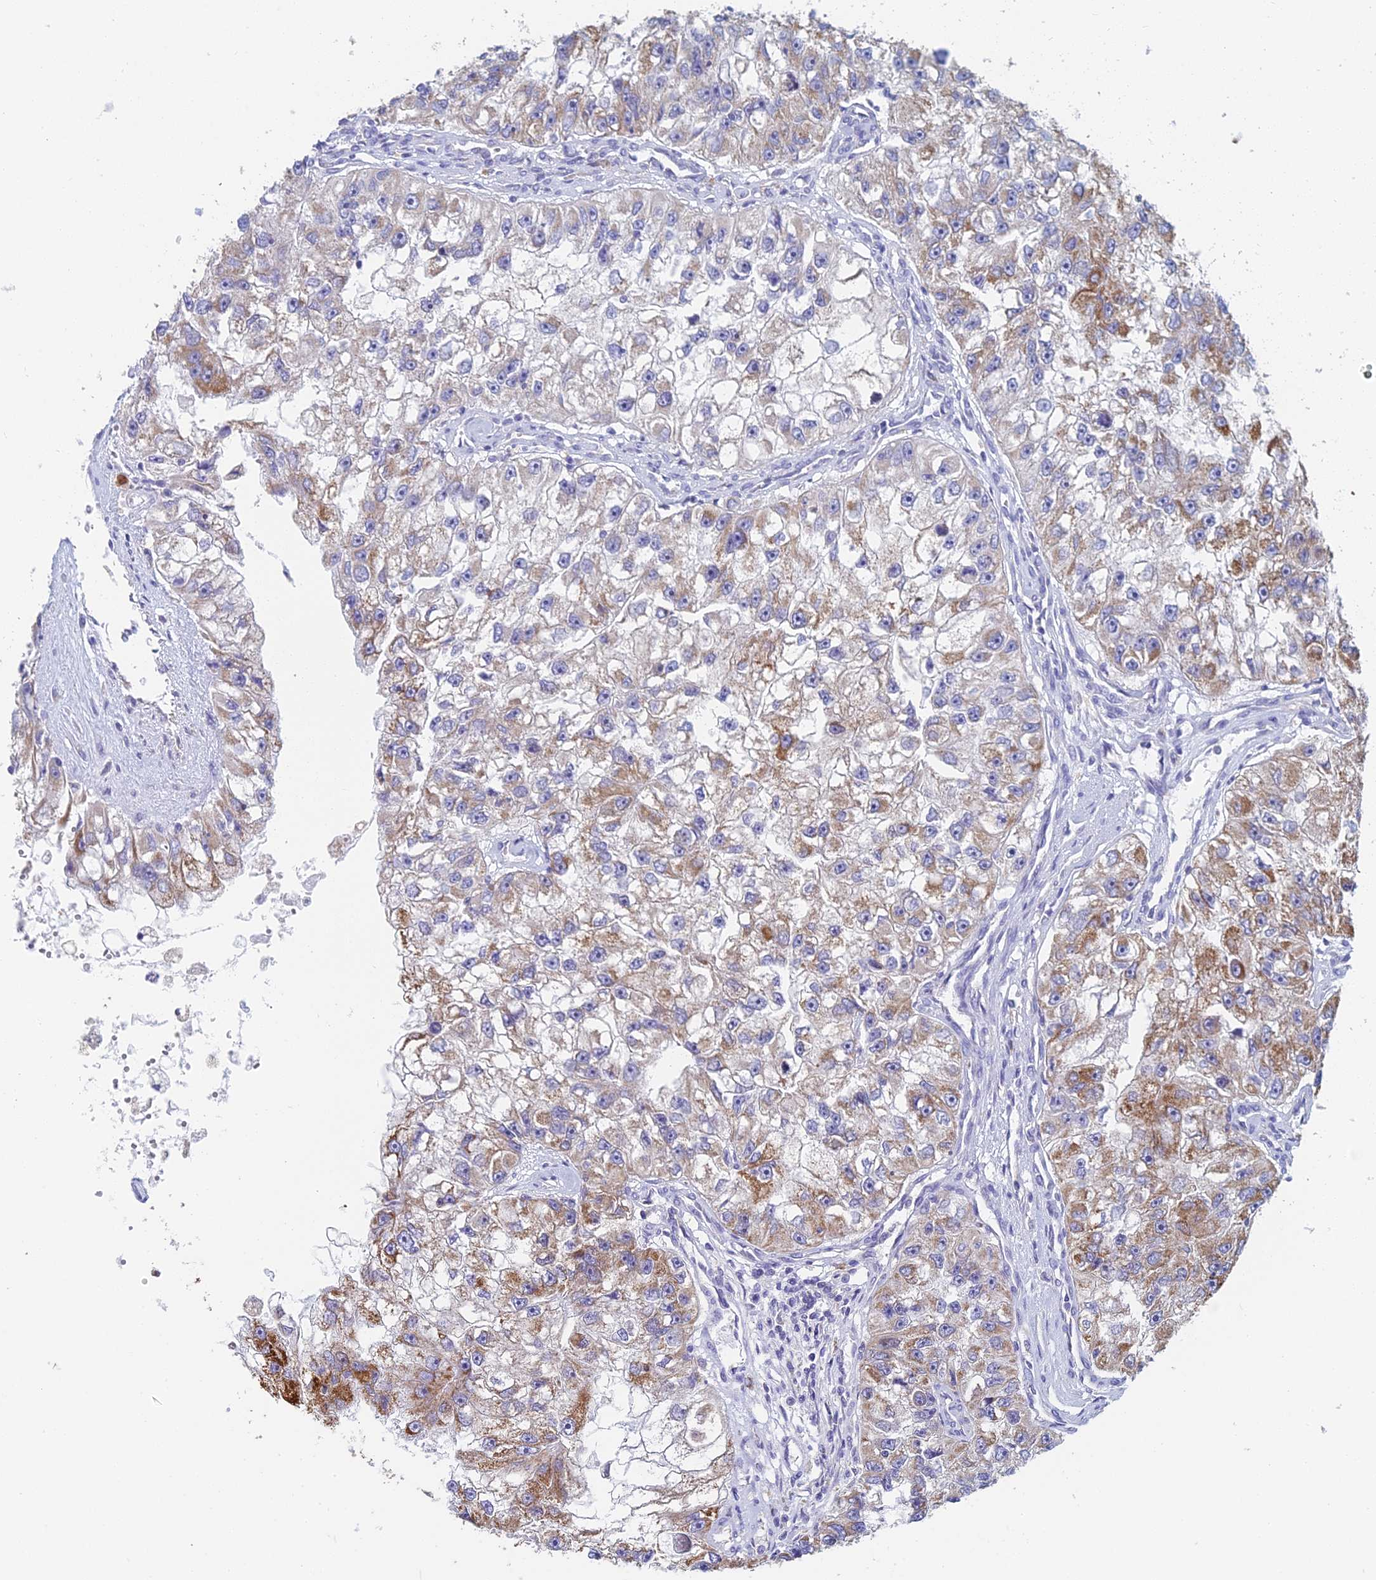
{"staining": {"intensity": "moderate", "quantity": "25%-75%", "location": "cytoplasmic/membranous"}, "tissue": "renal cancer", "cell_type": "Tumor cells", "image_type": "cancer", "snomed": [{"axis": "morphology", "description": "Adenocarcinoma, NOS"}, {"axis": "topography", "description": "Kidney"}], "caption": "About 25%-75% of tumor cells in renal cancer display moderate cytoplasmic/membranous protein positivity as visualized by brown immunohistochemical staining.", "gene": "CRACR2B", "patient": {"sex": "male", "age": 63}}